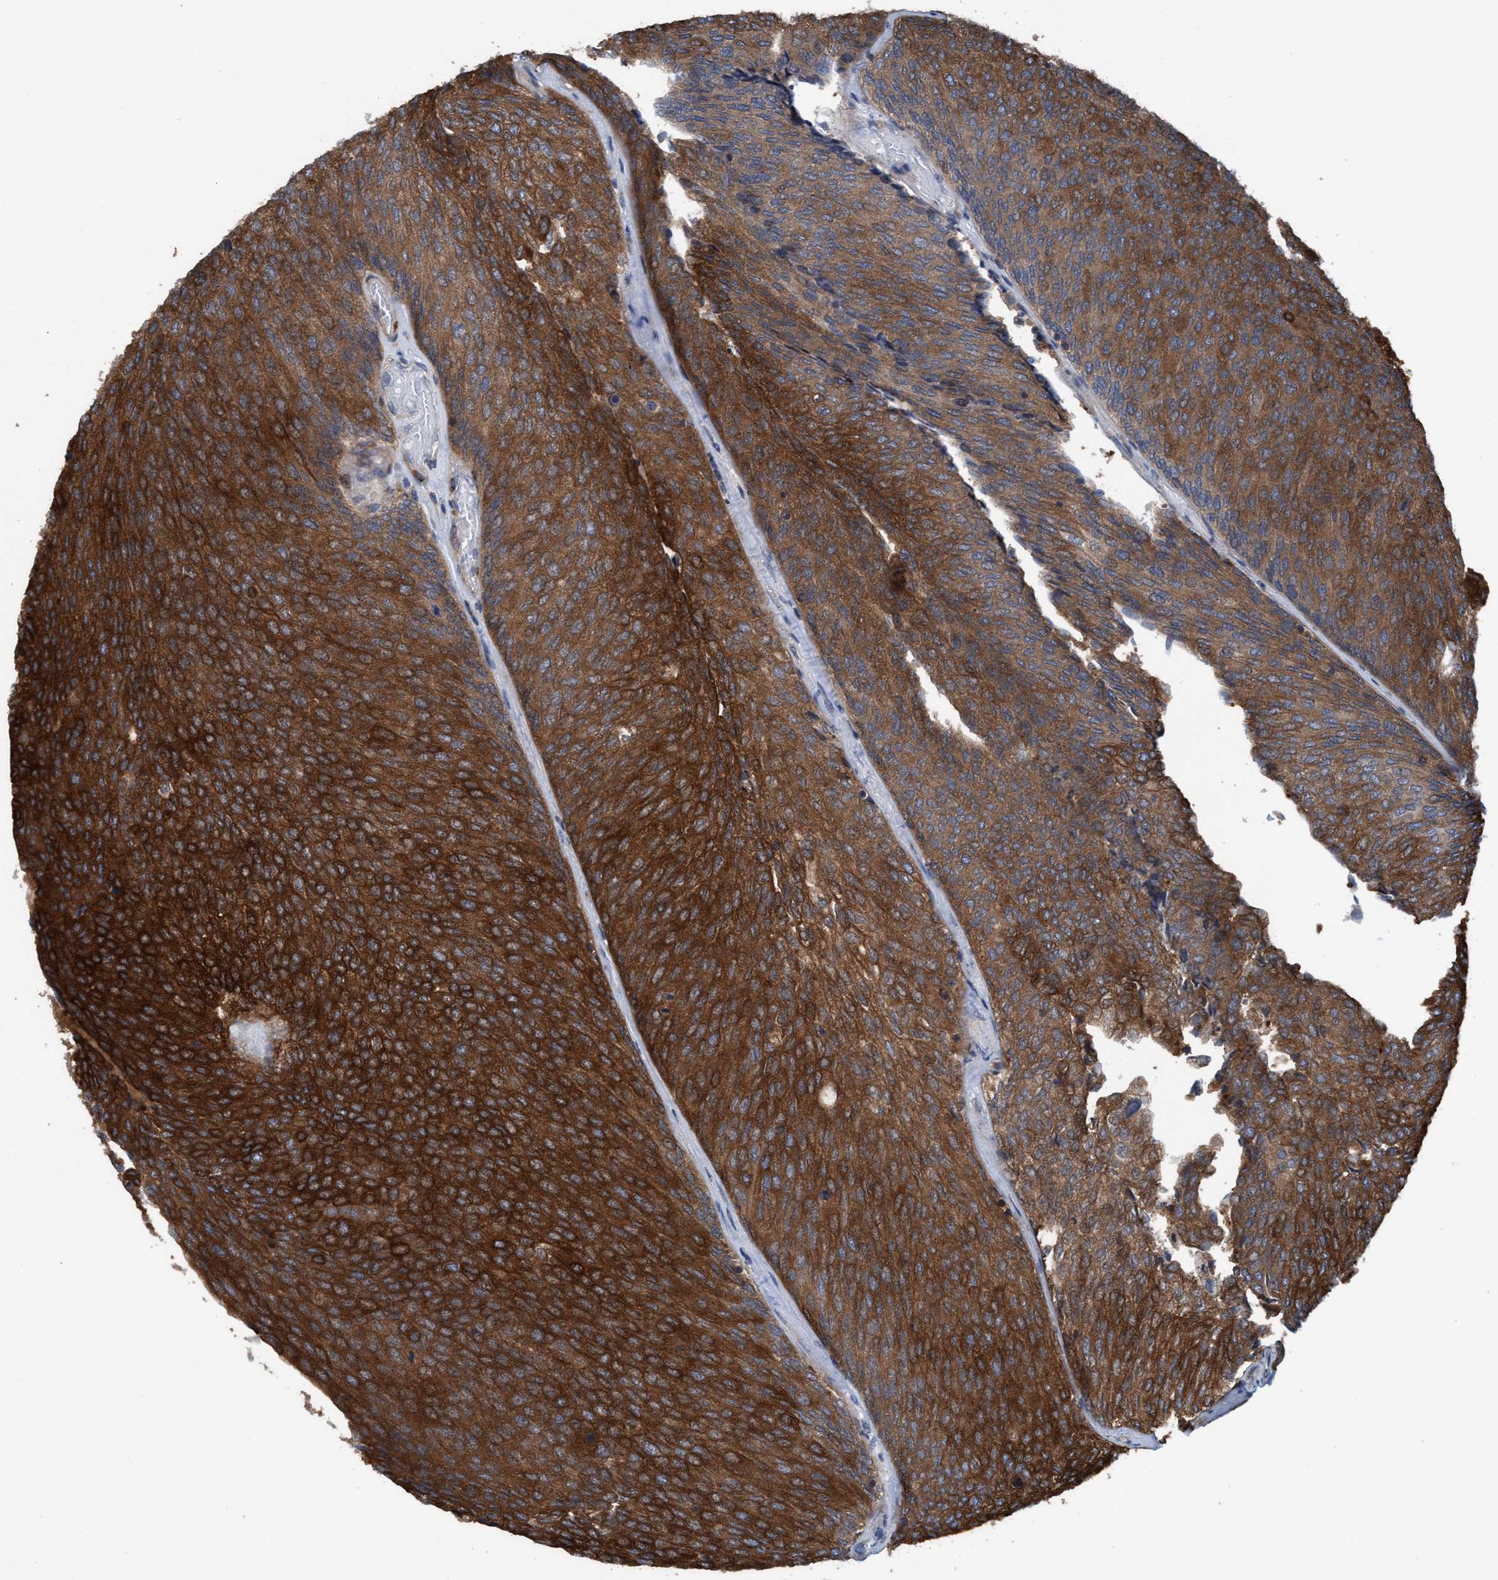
{"staining": {"intensity": "strong", "quantity": ">75%", "location": "cytoplasmic/membranous"}, "tissue": "urothelial cancer", "cell_type": "Tumor cells", "image_type": "cancer", "snomed": [{"axis": "morphology", "description": "Urothelial carcinoma, Low grade"}, {"axis": "topography", "description": "Urinary bladder"}], "caption": "Brown immunohistochemical staining in human urothelial carcinoma (low-grade) reveals strong cytoplasmic/membranous positivity in about >75% of tumor cells. Nuclei are stained in blue.", "gene": "NMT1", "patient": {"sex": "female", "age": 79}}